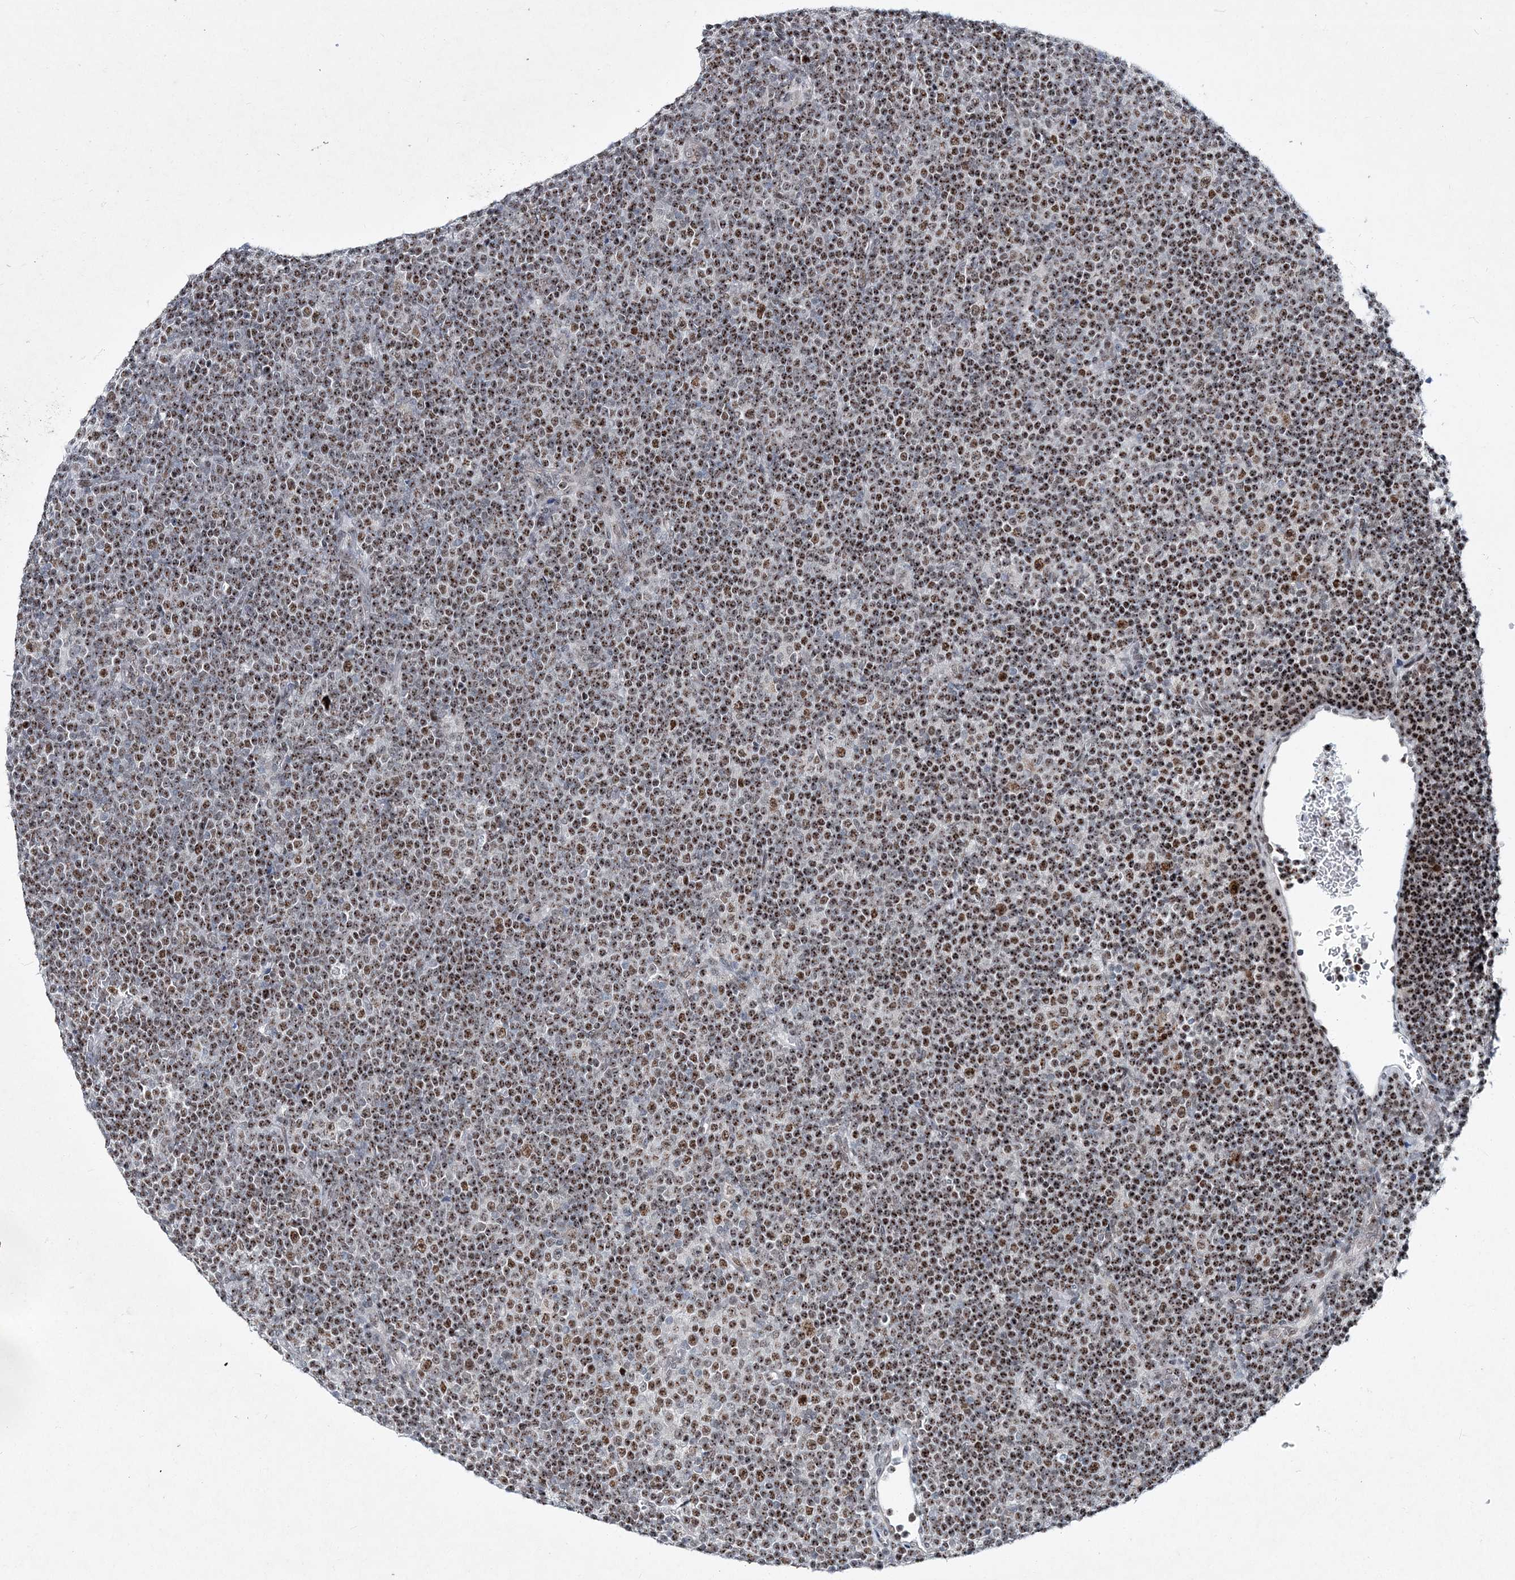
{"staining": {"intensity": "moderate", "quantity": ">75%", "location": "nuclear"}, "tissue": "lymphoma", "cell_type": "Tumor cells", "image_type": "cancer", "snomed": [{"axis": "morphology", "description": "Malignant lymphoma, non-Hodgkin's type, Low grade"}, {"axis": "topography", "description": "Lymph node"}], "caption": "High-power microscopy captured an IHC photomicrograph of lymphoma, revealing moderate nuclear staining in about >75% of tumor cells. (DAB = brown stain, brightfield microscopy at high magnification).", "gene": "LRRFIP2", "patient": {"sex": "female", "age": 67}}